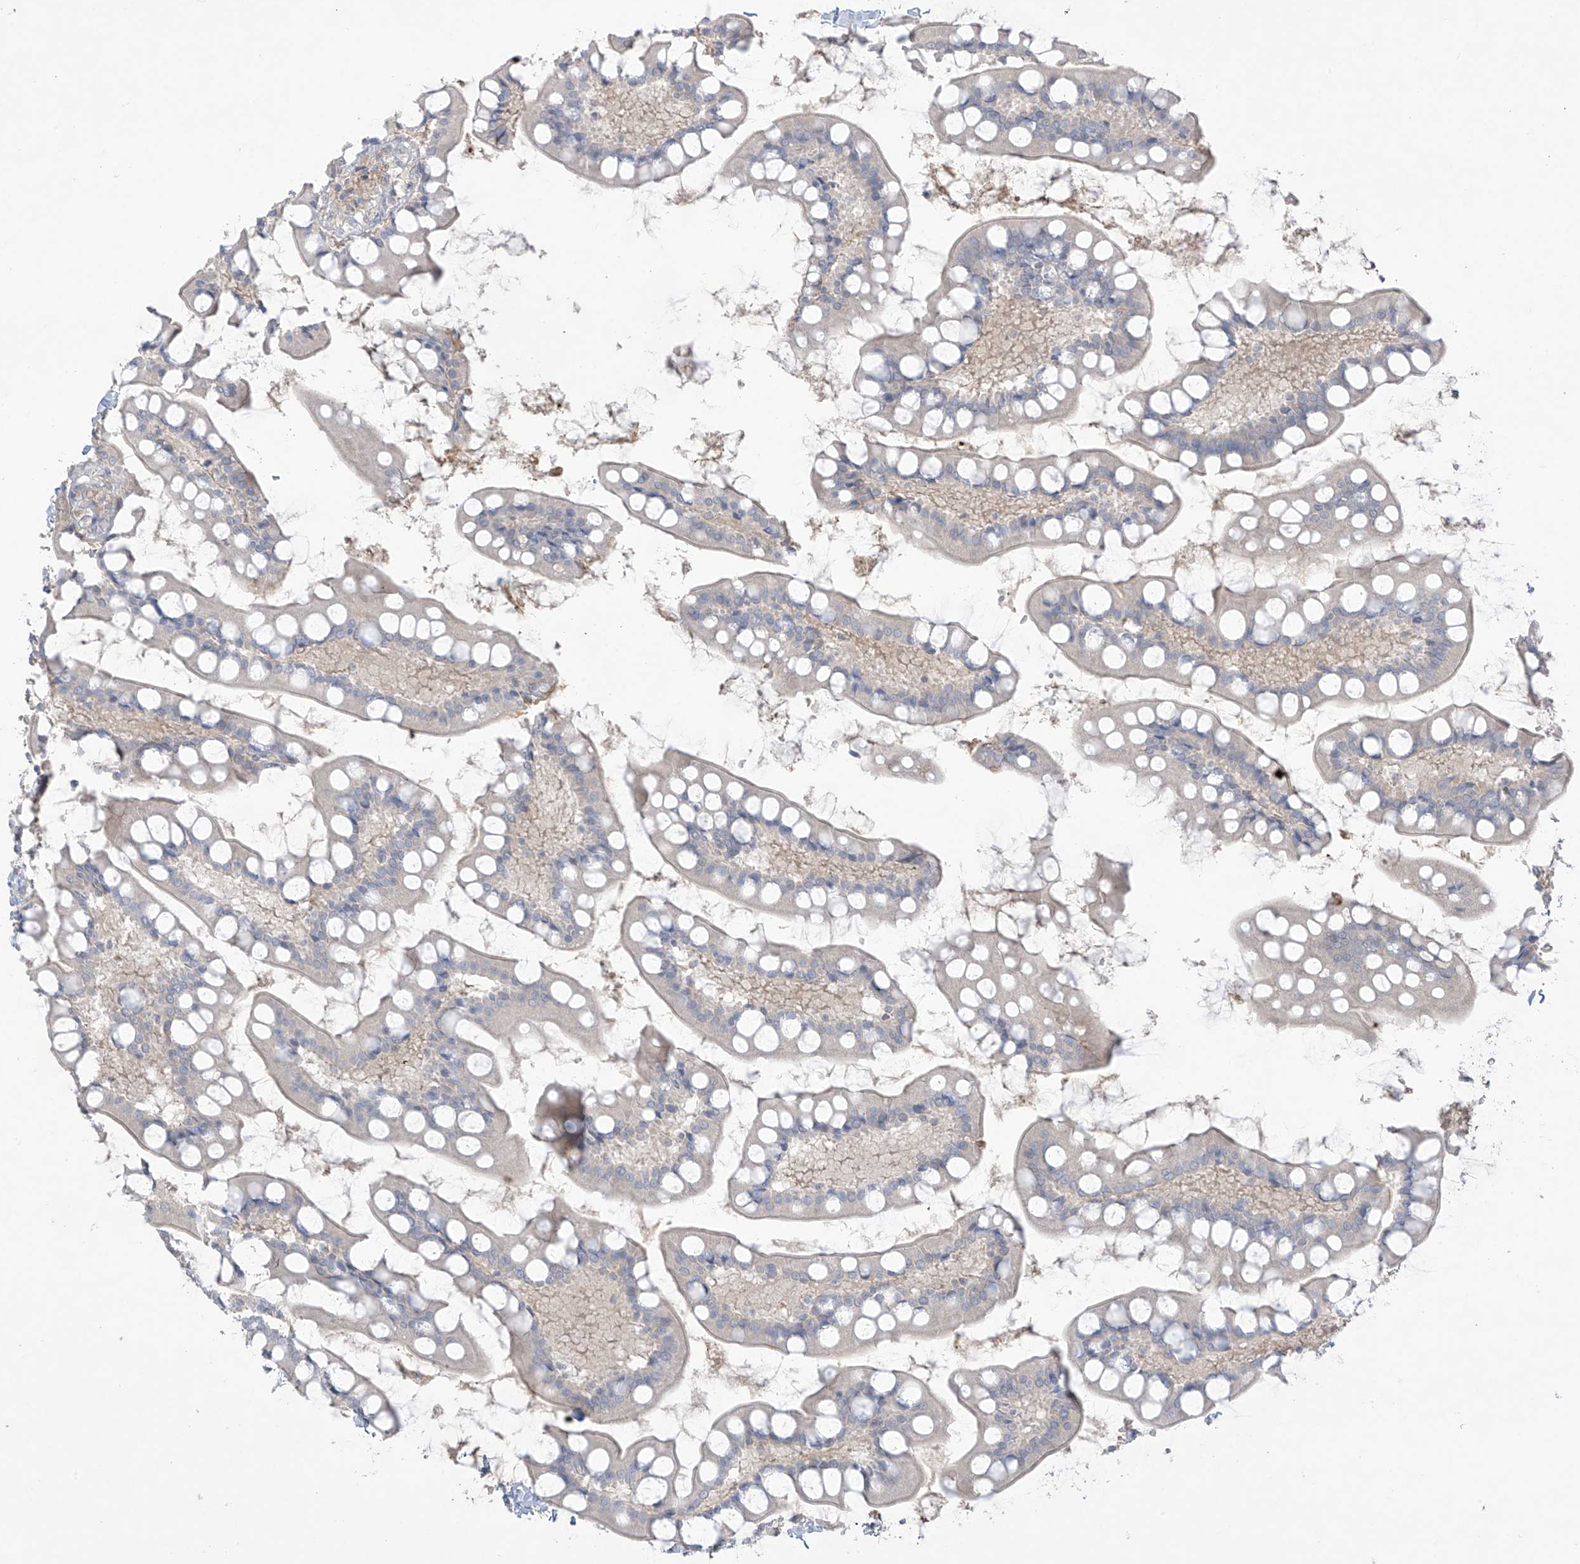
{"staining": {"intensity": "weak", "quantity": "<25%", "location": "cytoplasmic/membranous"}, "tissue": "small intestine", "cell_type": "Glandular cells", "image_type": "normal", "snomed": [{"axis": "morphology", "description": "Normal tissue, NOS"}, {"axis": "topography", "description": "Small intestine"}], "caption": "Benign small intestine was stained to show a protein in brown. There is no significant staining in glandular cells. The staining was performed using DAB to visualize the protein expression in brown, while the nuclei were stained in blue with hematoxylin (Magnification: 20x).", "gene": "ANGEL2", "patient": {"sex": "male", "age": 52}}